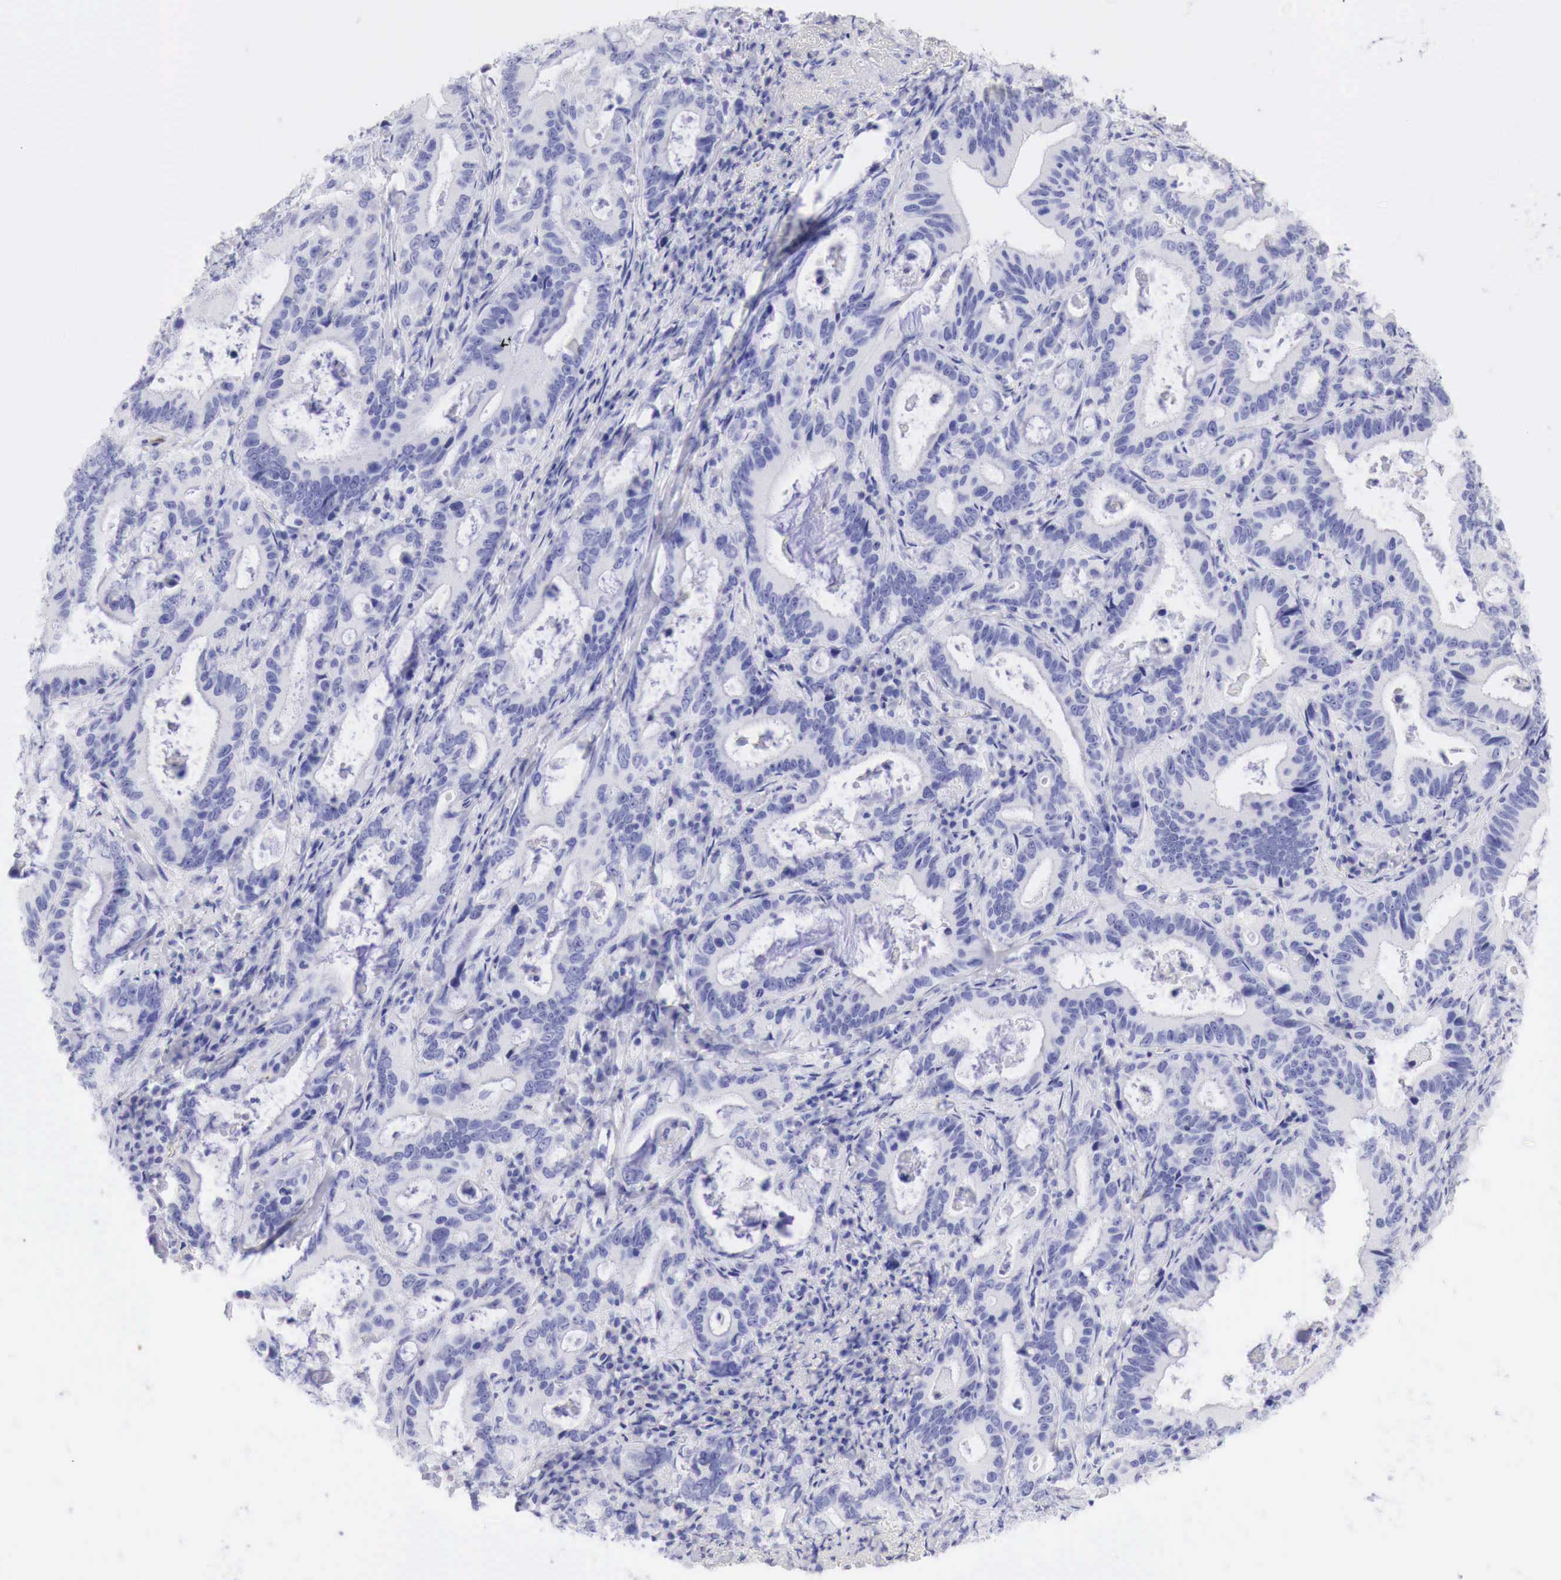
{"staining": {"intensity": "negative", "quantity": "none", "location": "none"}, "tissue": "stomach cancer", "cell_type": "Tumor cells", "image_type": "cancer", "snomed": [{"axis": "morphology", "description": "Adenocarcinoma, NOS"}, {"axis": "topography", "description": "Stomach, upper"}], "caption": "A high-resolution photomicrograph shows immunohistochemistry (IHC) staining of stomach adenocarcinoma, which shows no significant positivity in tumor cells.", "gene": "CDKN2A", "patient": {"sex": "male", "age": 63}}